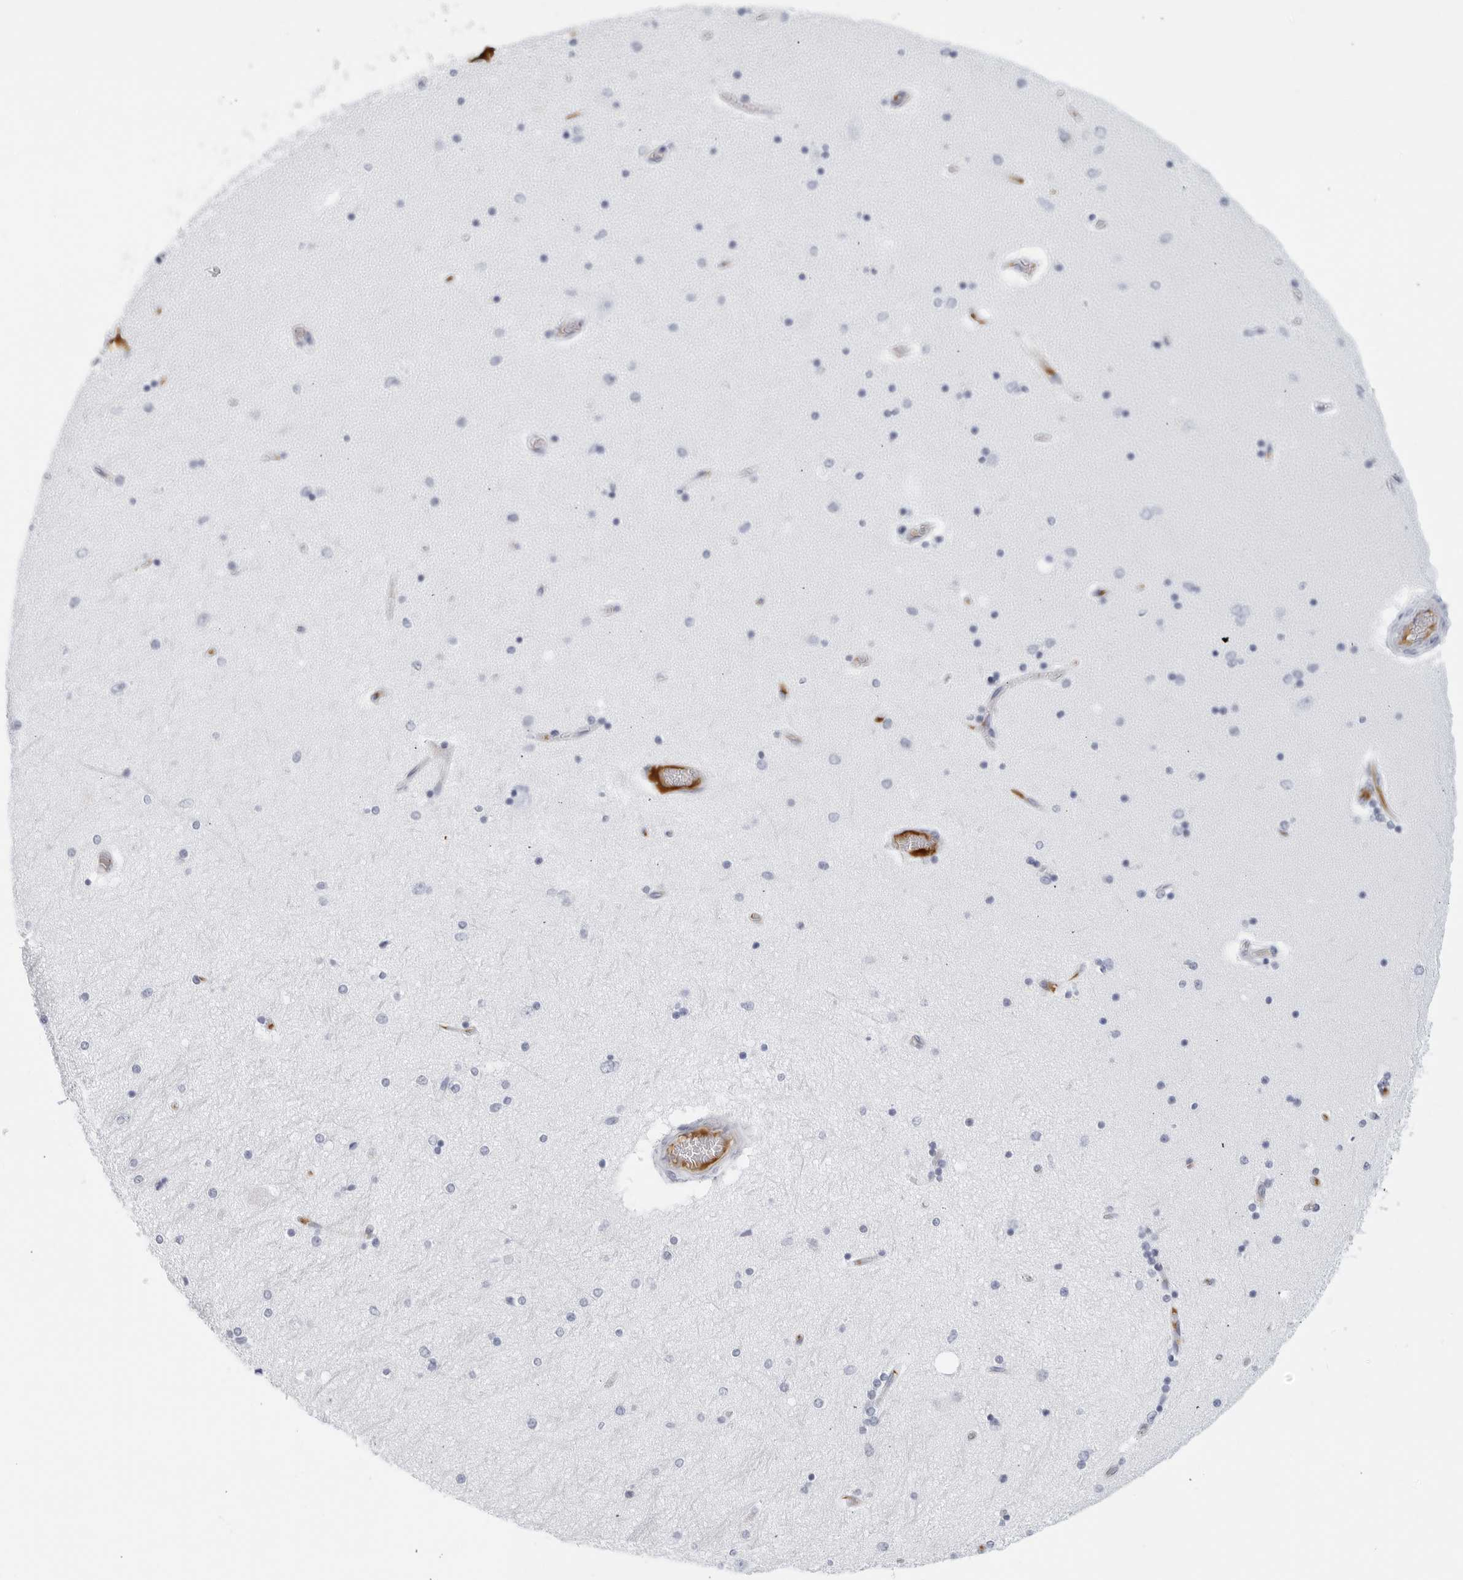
{"staining": {"intensity": "negative", "quantity": "none", "location": "none"}, "tissue": "hippocampus", "cell_type": "Glial cells", "image_type": "normal", "snomed": [{"axis": "morphology", "description": "Normal tissue, NOS"}, {"axis": "topography", "description": "Hippocampus"}], "caption": "This is an IHC micrograph of normal hippocampus. There is no expression in glial cells.", "gene": "FGG", "patient": {"sex": "female", "age": 54}}